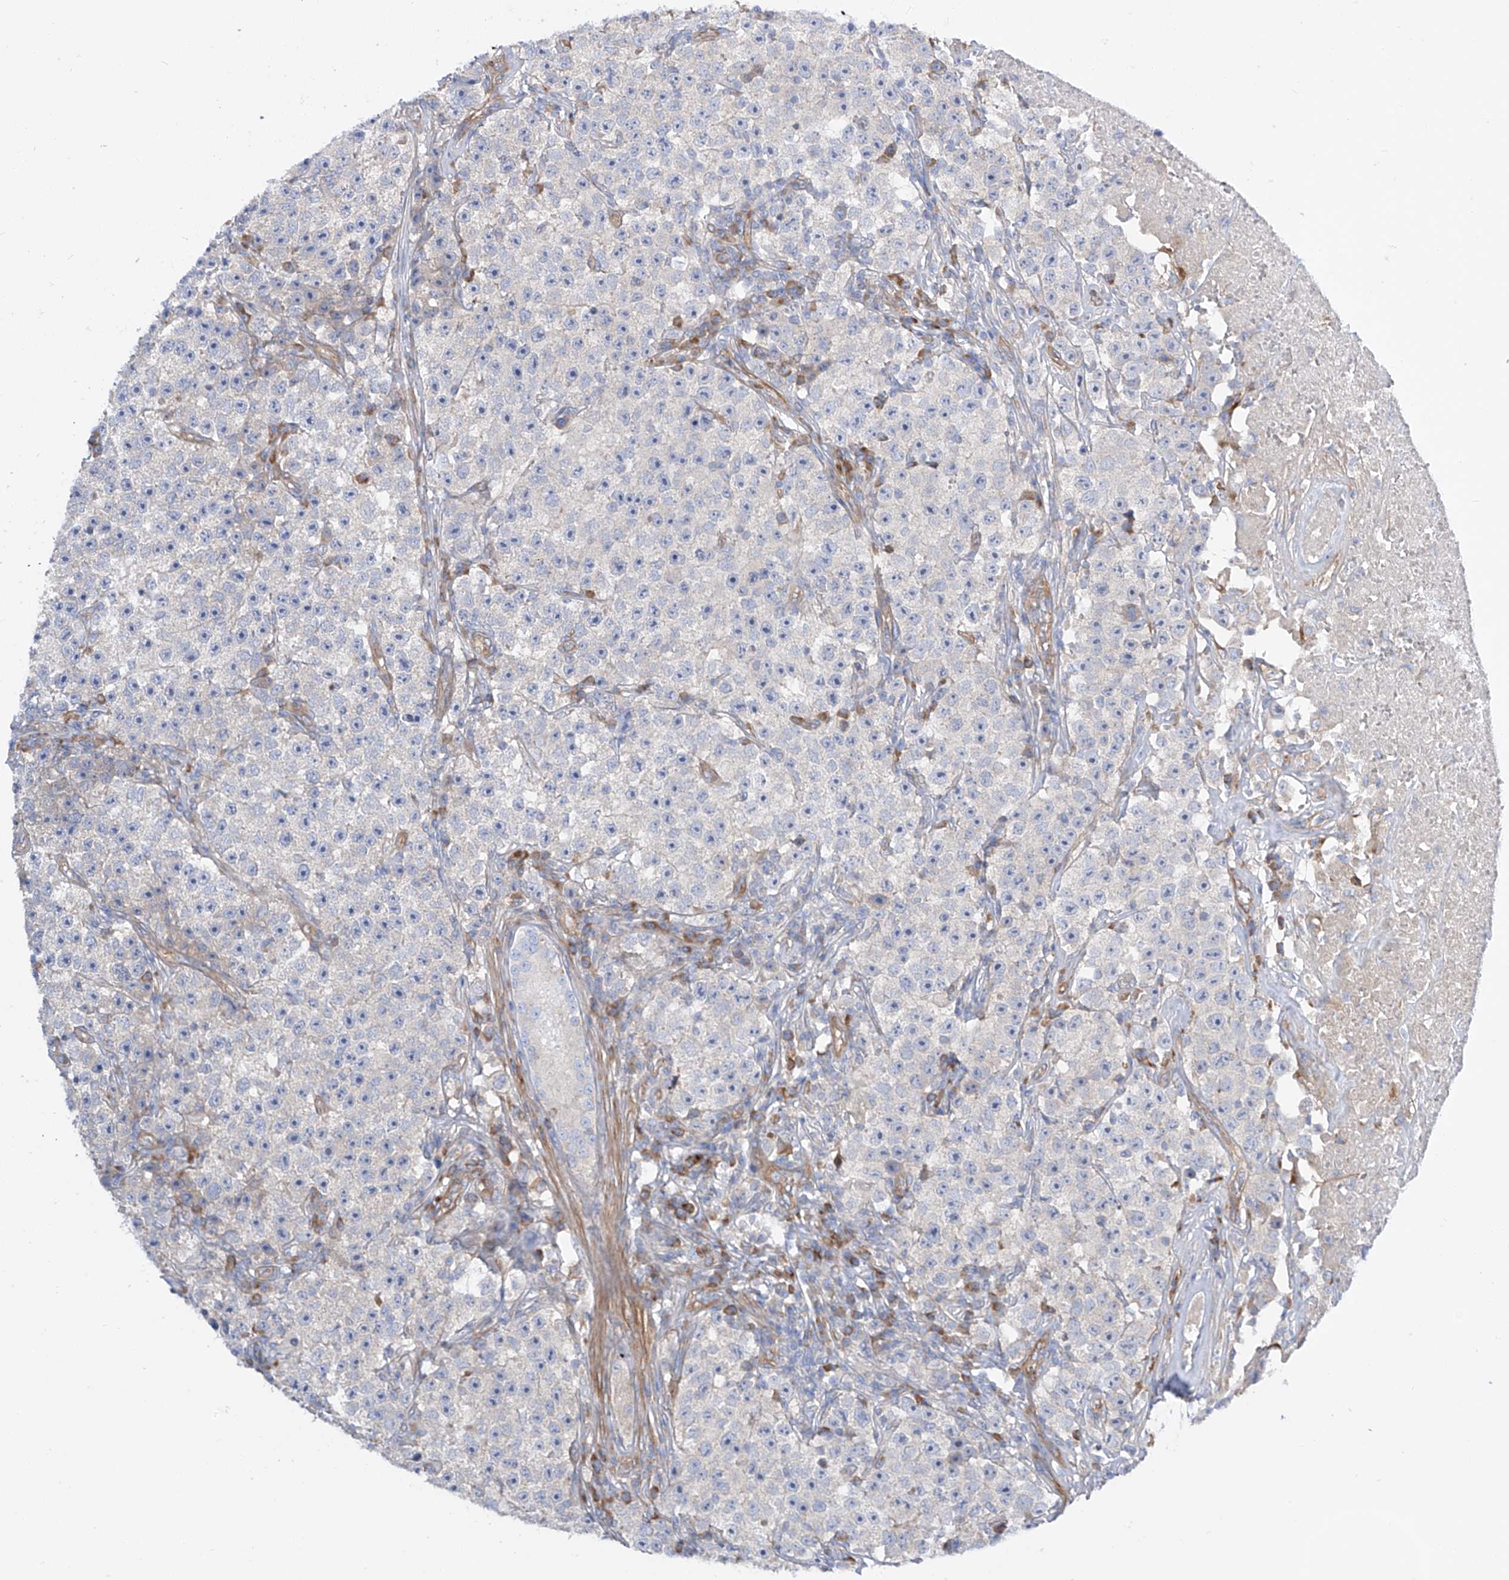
{"staining": {"intensity": "negative", "quantity": "none", "location": "none"}, "tissue": "testis cancer", "cell_type": "Tumor cells", "image_type": "cancer", "snomed": [{"axis": "morphology", "description": "Seminoma, NOS"}, {"axis": "topography", "description": "Testis"}], "caption": "A high-resolution photomicrograph shows immunohistochemistry staining of testis cancer, which demonstrates no significant expression in tumor cells.", "gene": "LCA5", "patient": {"sex": "male", "age": 22}}